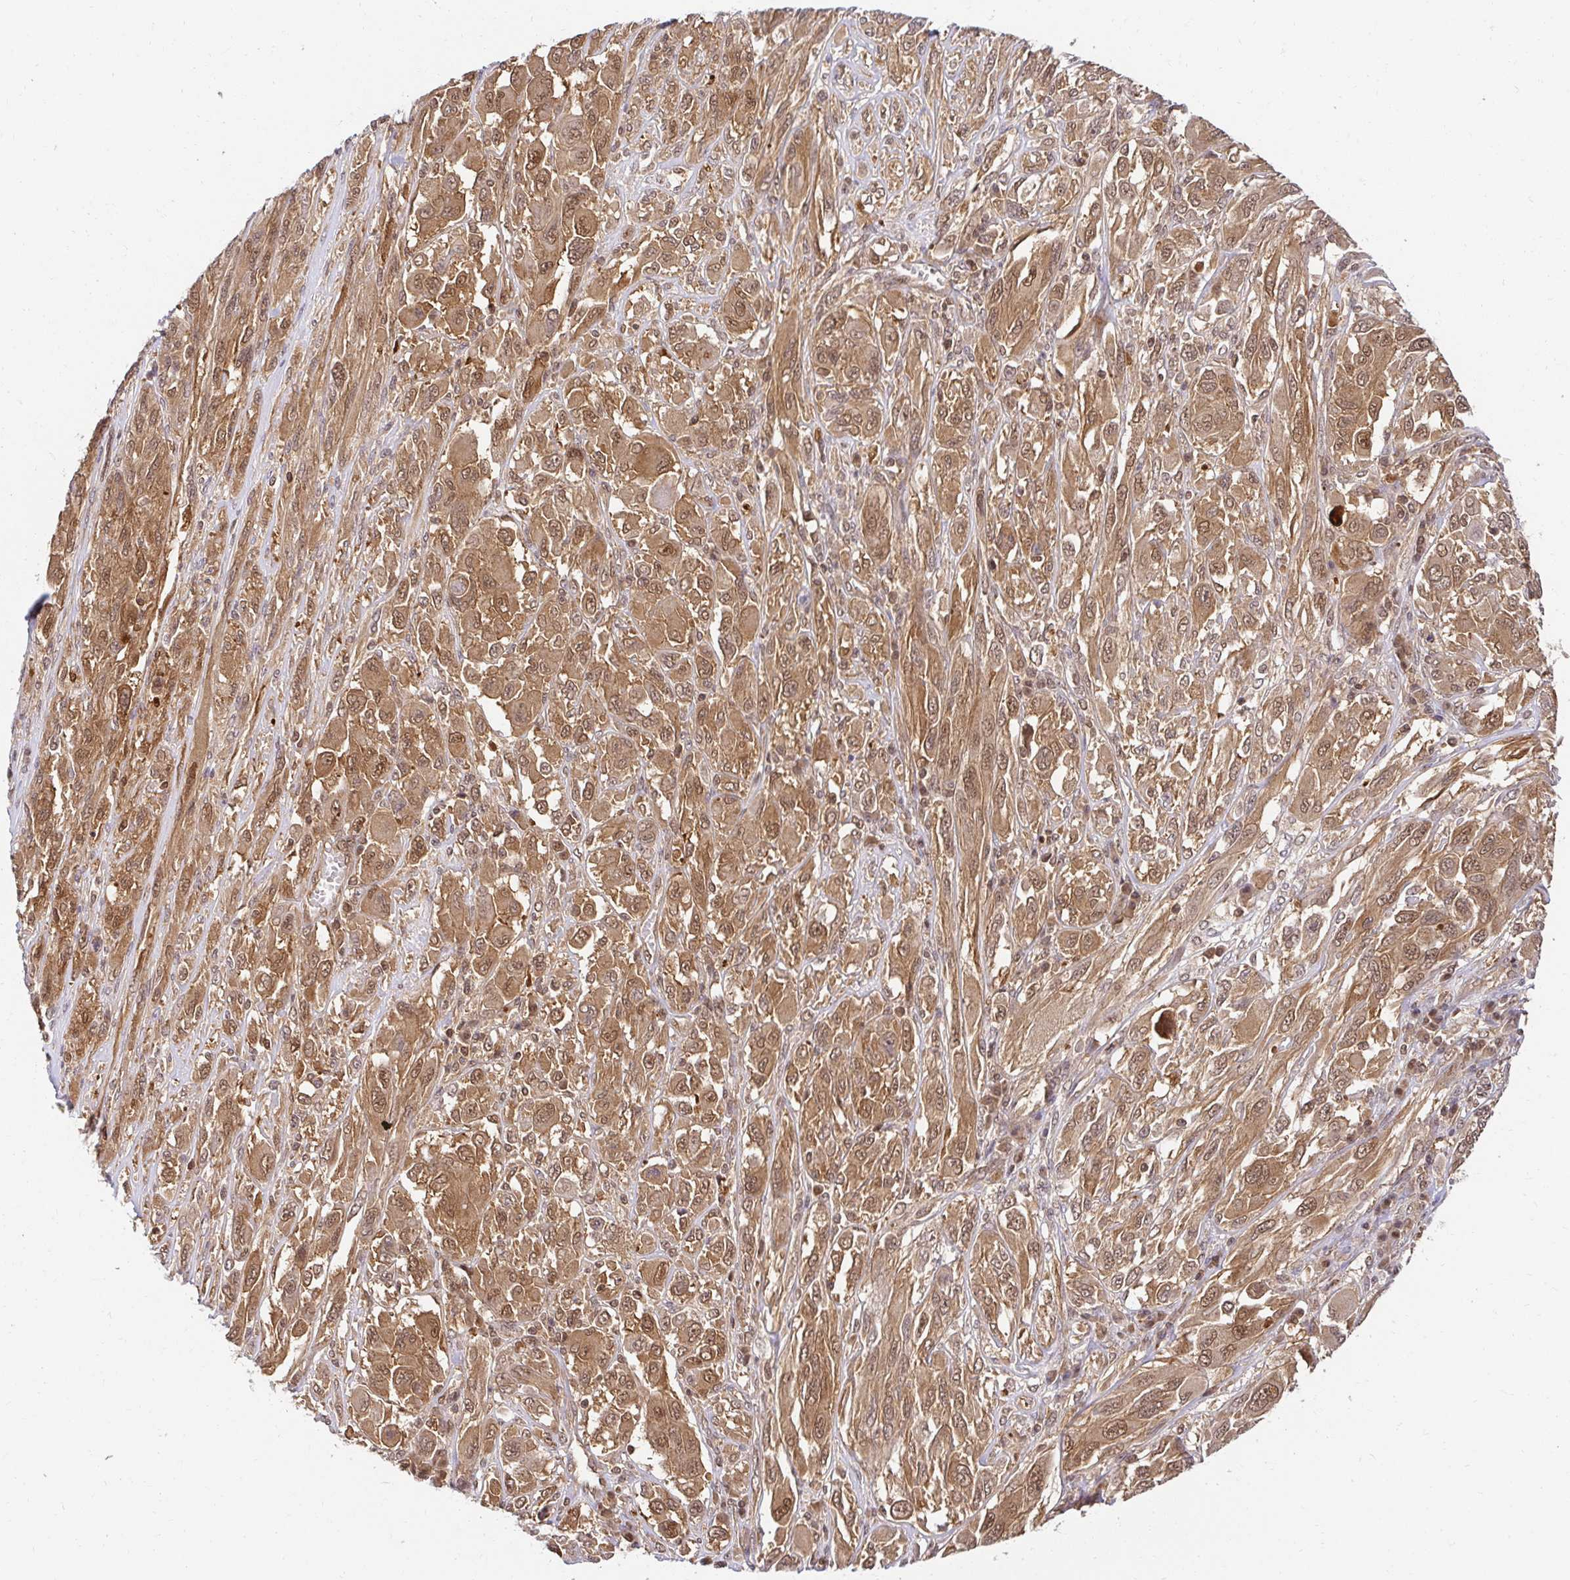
{"staining": {"intensity": "moderate", "quantity": ">75%", "location": "cytoplasmic/membranous,nuclear"}, "tissue": "melanoma", "cell_type": "Tumor cells", "image_type": "cancer", "snomed": [{"axis": "morphology", "description": "Malignant melanoma, NOS"}, {"axis": "topography", "description": "Skin"}], "caption": "The micrograph shows a brown stain indicating the presence of a protein in the cytoplasmic/membranous and nuclear of tumor cells in malignant melanoma.", "gene": "PSMA4", "patient": {"sex": "female", "age": 91}}